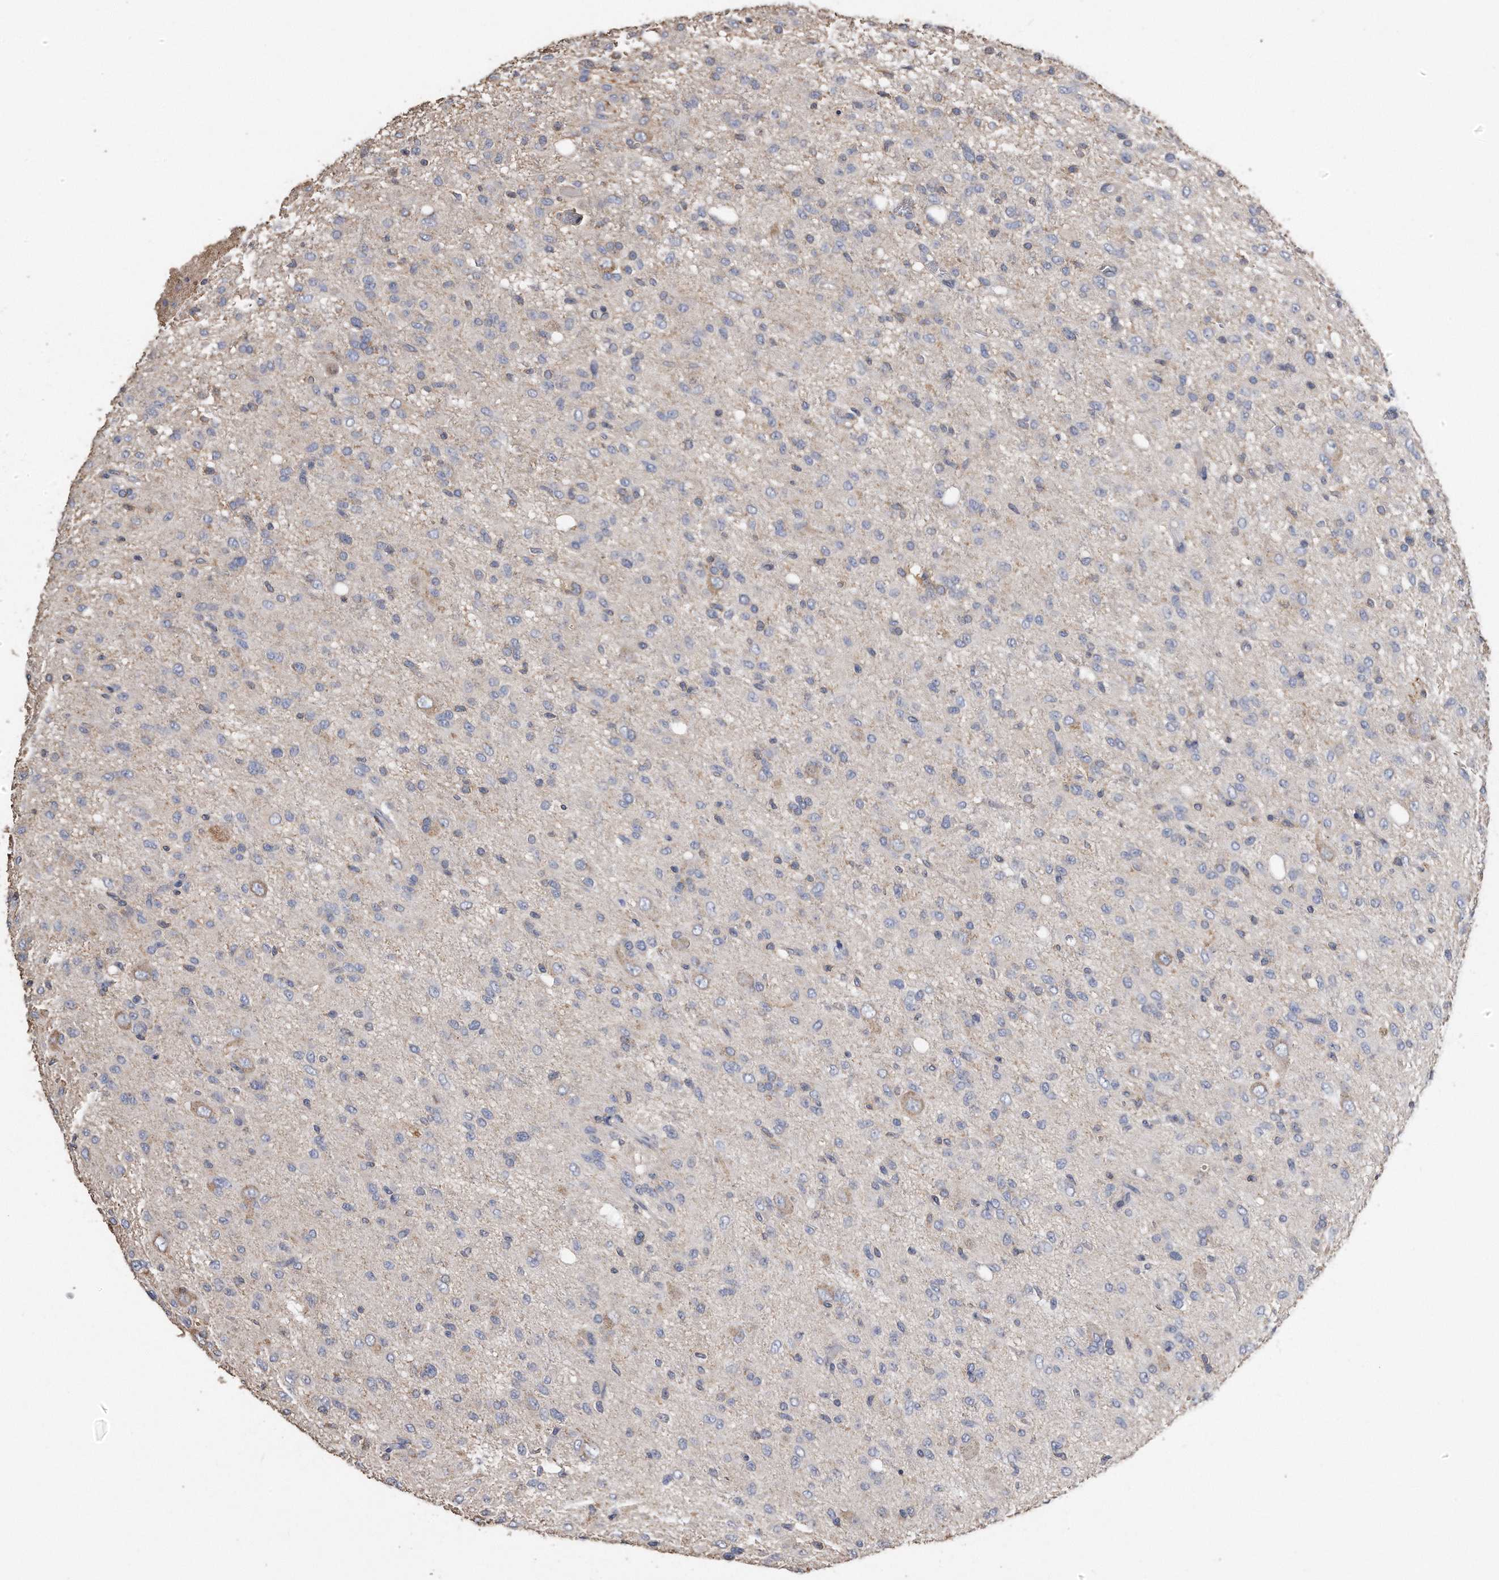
{"staining": {"intensity": "negative", "quantity": "none", "location": "none"}, "tissue": "glioma", "cell_type": "Tumor cells", "image_type": "cancer", "snomed": [{"axis": "morphology", "description": "Glioma, malignant, High grade"}, {"axis": "topography", "description": "Brain"}], "caption": "The photomicrograph reveals no significant positivity in tumor cells of malignant high-grade glioma.", "gene": "CDCP1", "patient": {"sex": "female", "age": 59}}